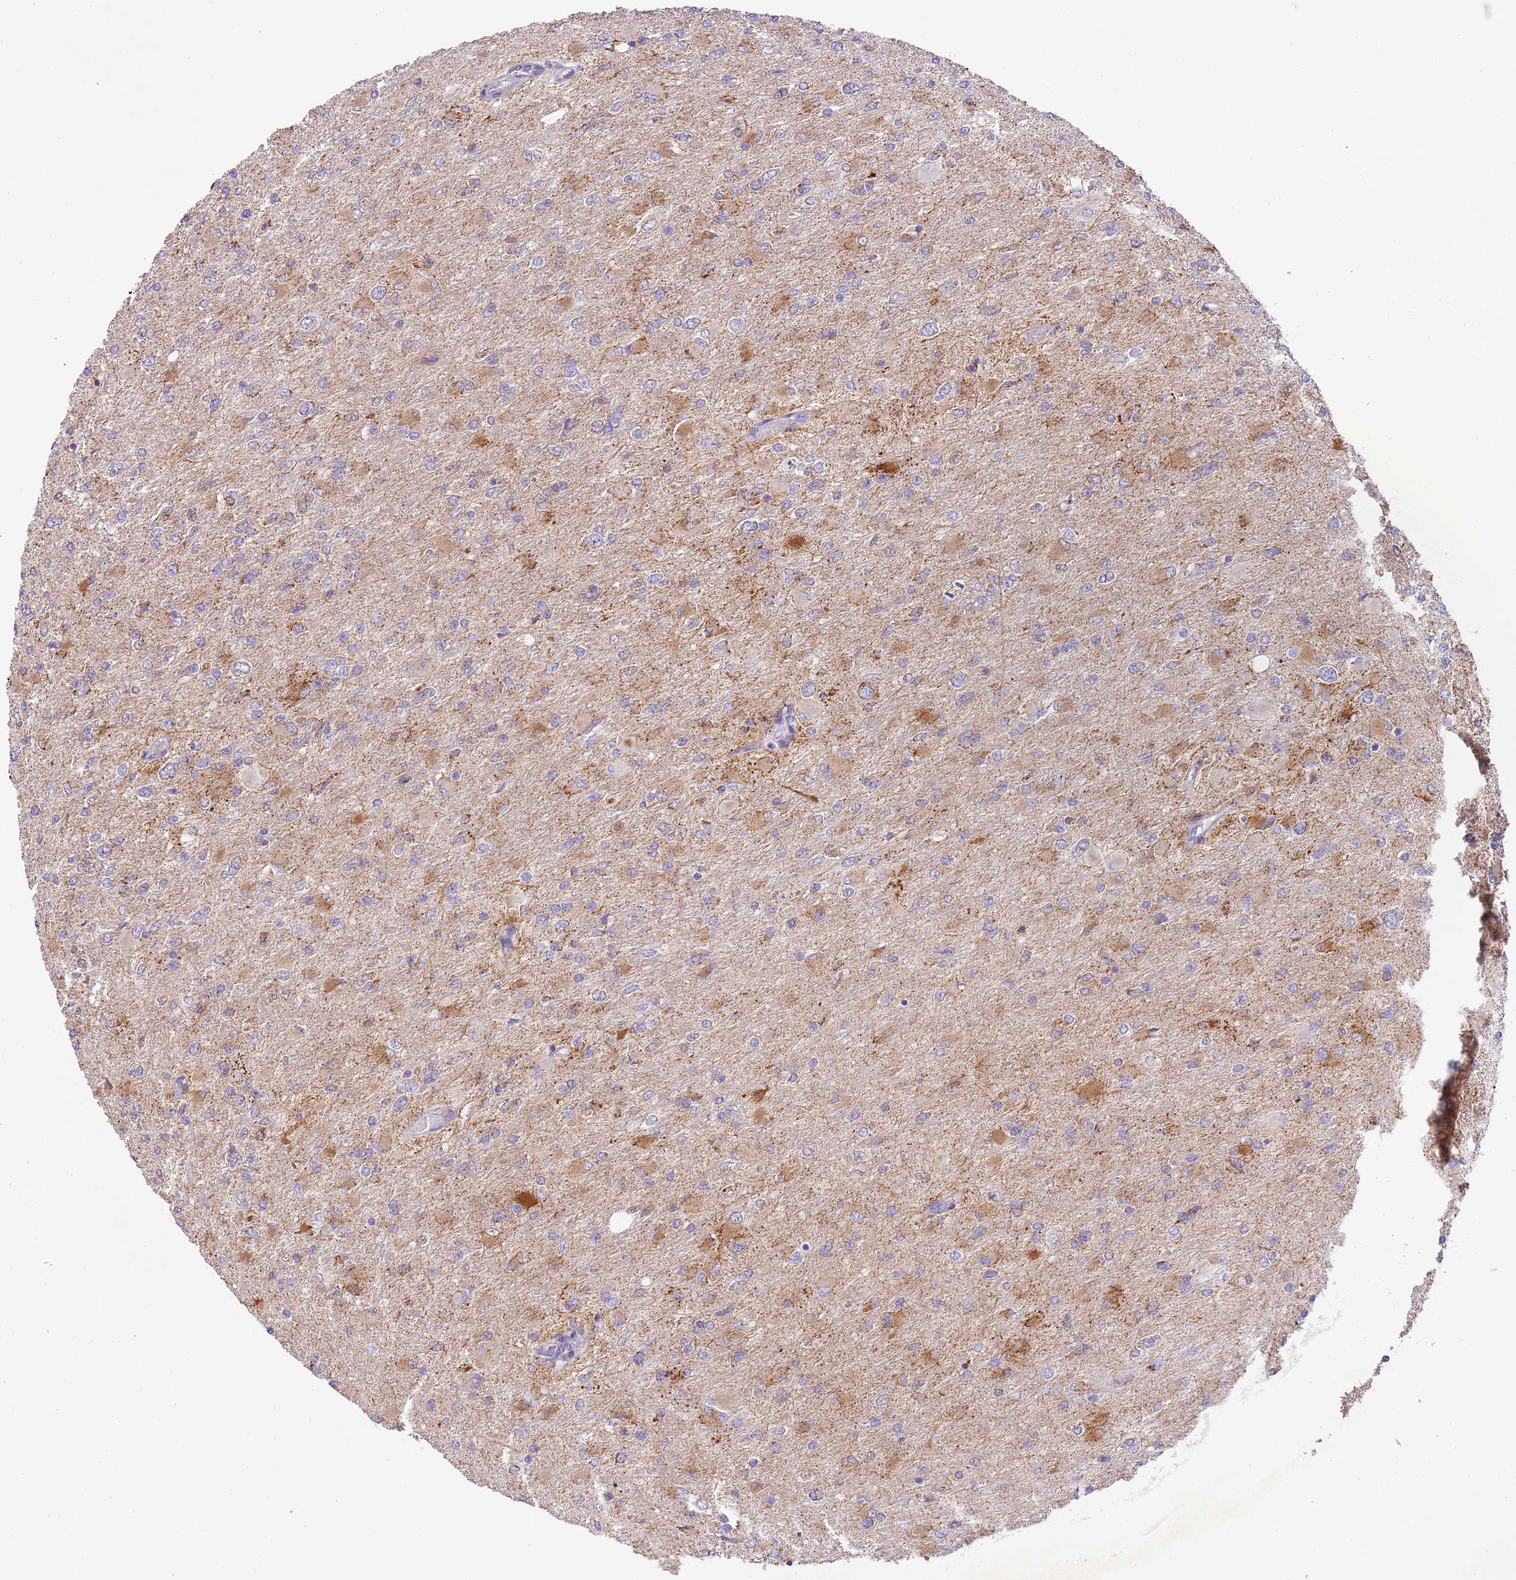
{"staining": {"intensity": "negative", "quantity": "none", "location": "none"}, "tissue": "glioma", "cell_type": "Tumor cells", "image_type": "cancer", "snomed": [{"axis": "morphology", "description": "Glioma, malignant, High grade"}, {"axis": "topography", "description": "Cerebral cortex"}], "caption": "DAB (3,3'-diaminobenzidine) immunohistochemical staining of glioma displays no significant staining in tumor cells.", "gene": "RNF222", "patient": {"sex": "female", "age": 36}}